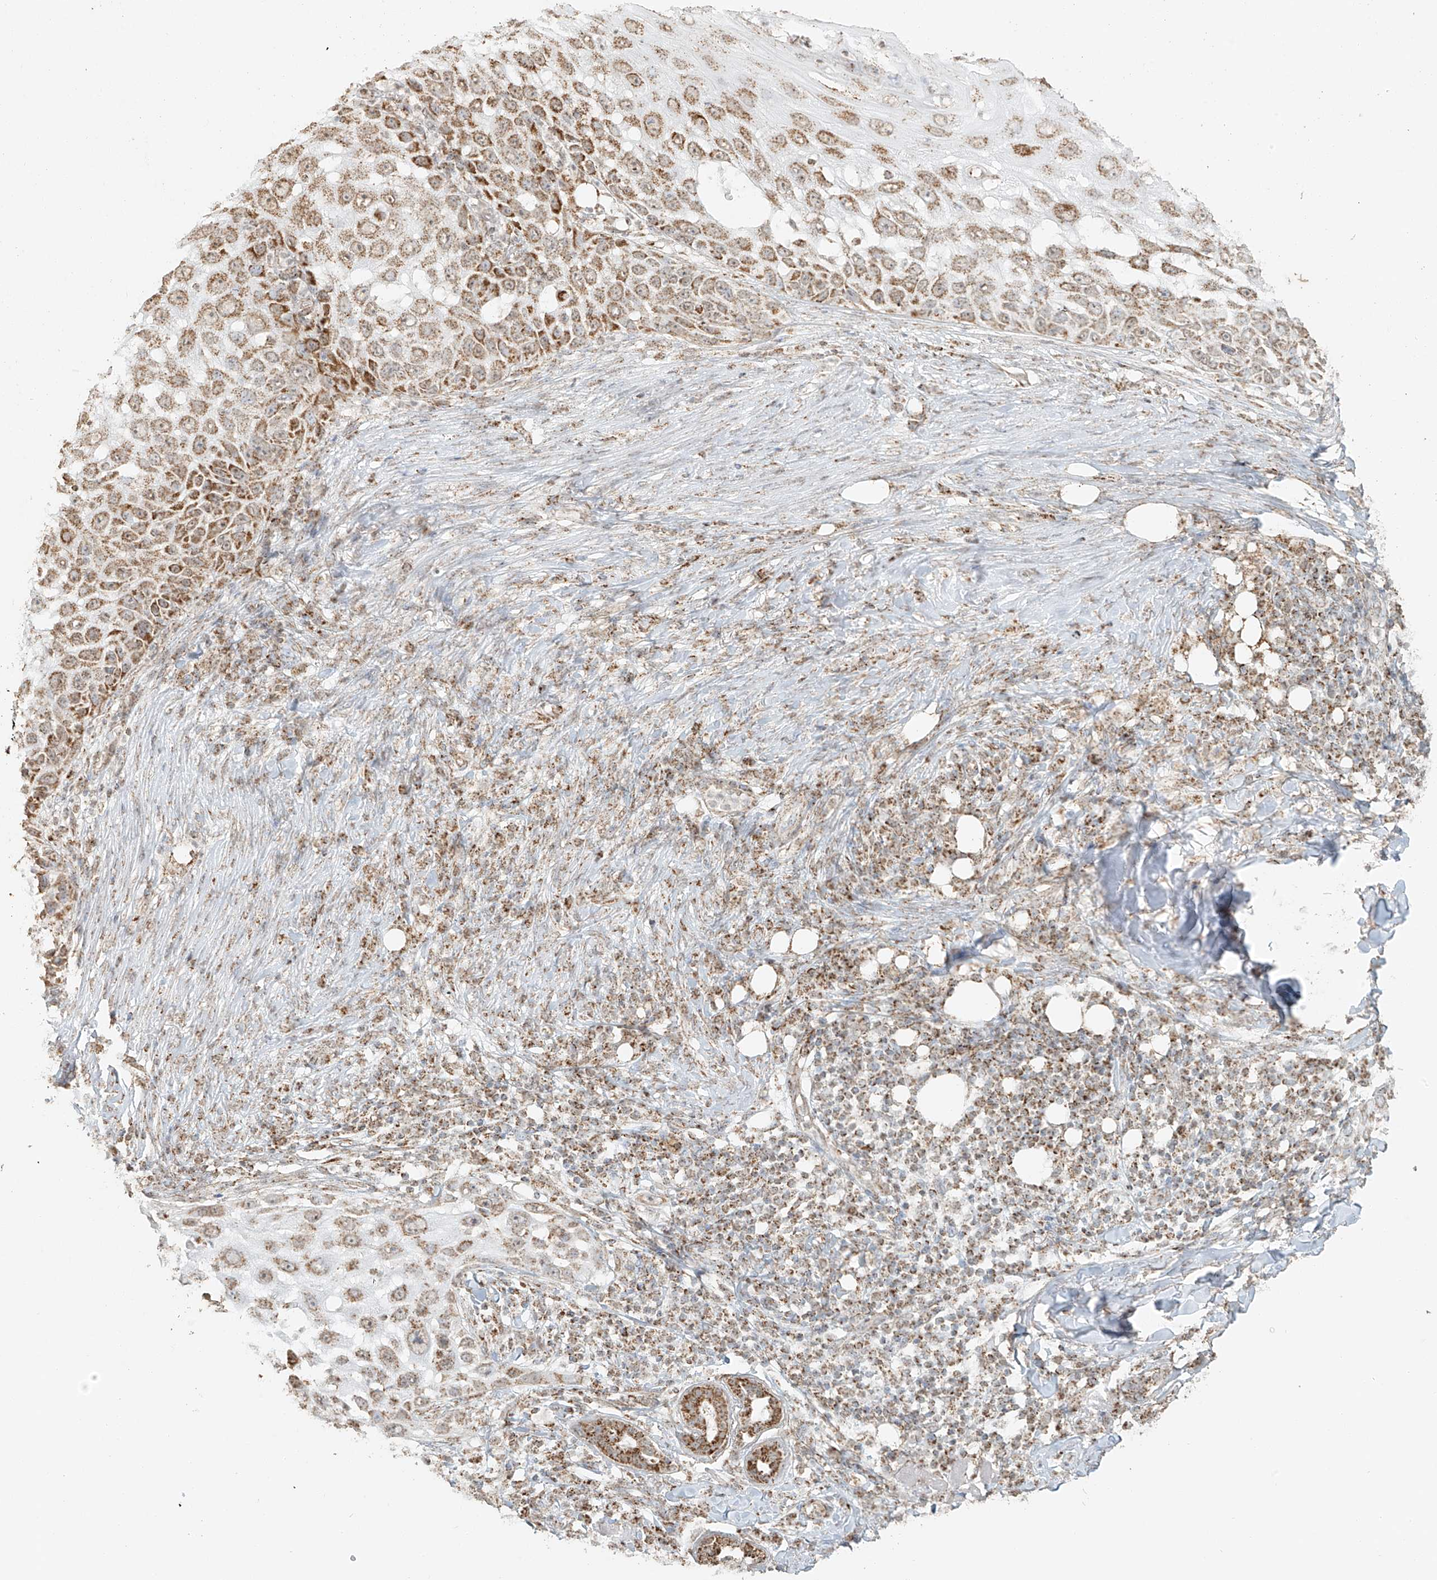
{"staining": {"intensity": "moderate", "quantity": ">75%", "location": "cytoplasmic/membranous"}, "tissue": "skin cancer", "cell_type": "Tumor cells", "image_type": "cancer", "snomed": [{"axis": "morphology", "description": "Squamous cell carcinoma, NOS"}, {"axis": "topography", "description": "Skin"}], "caption": "Brown immunohistochemical staining in skin cancer demonstrates moderate cytoplasmic/membranous positivity in approximately >75% of tumor cells.", "gene": "MIPEP", "patient": {"sex": "female", "age": 44}}